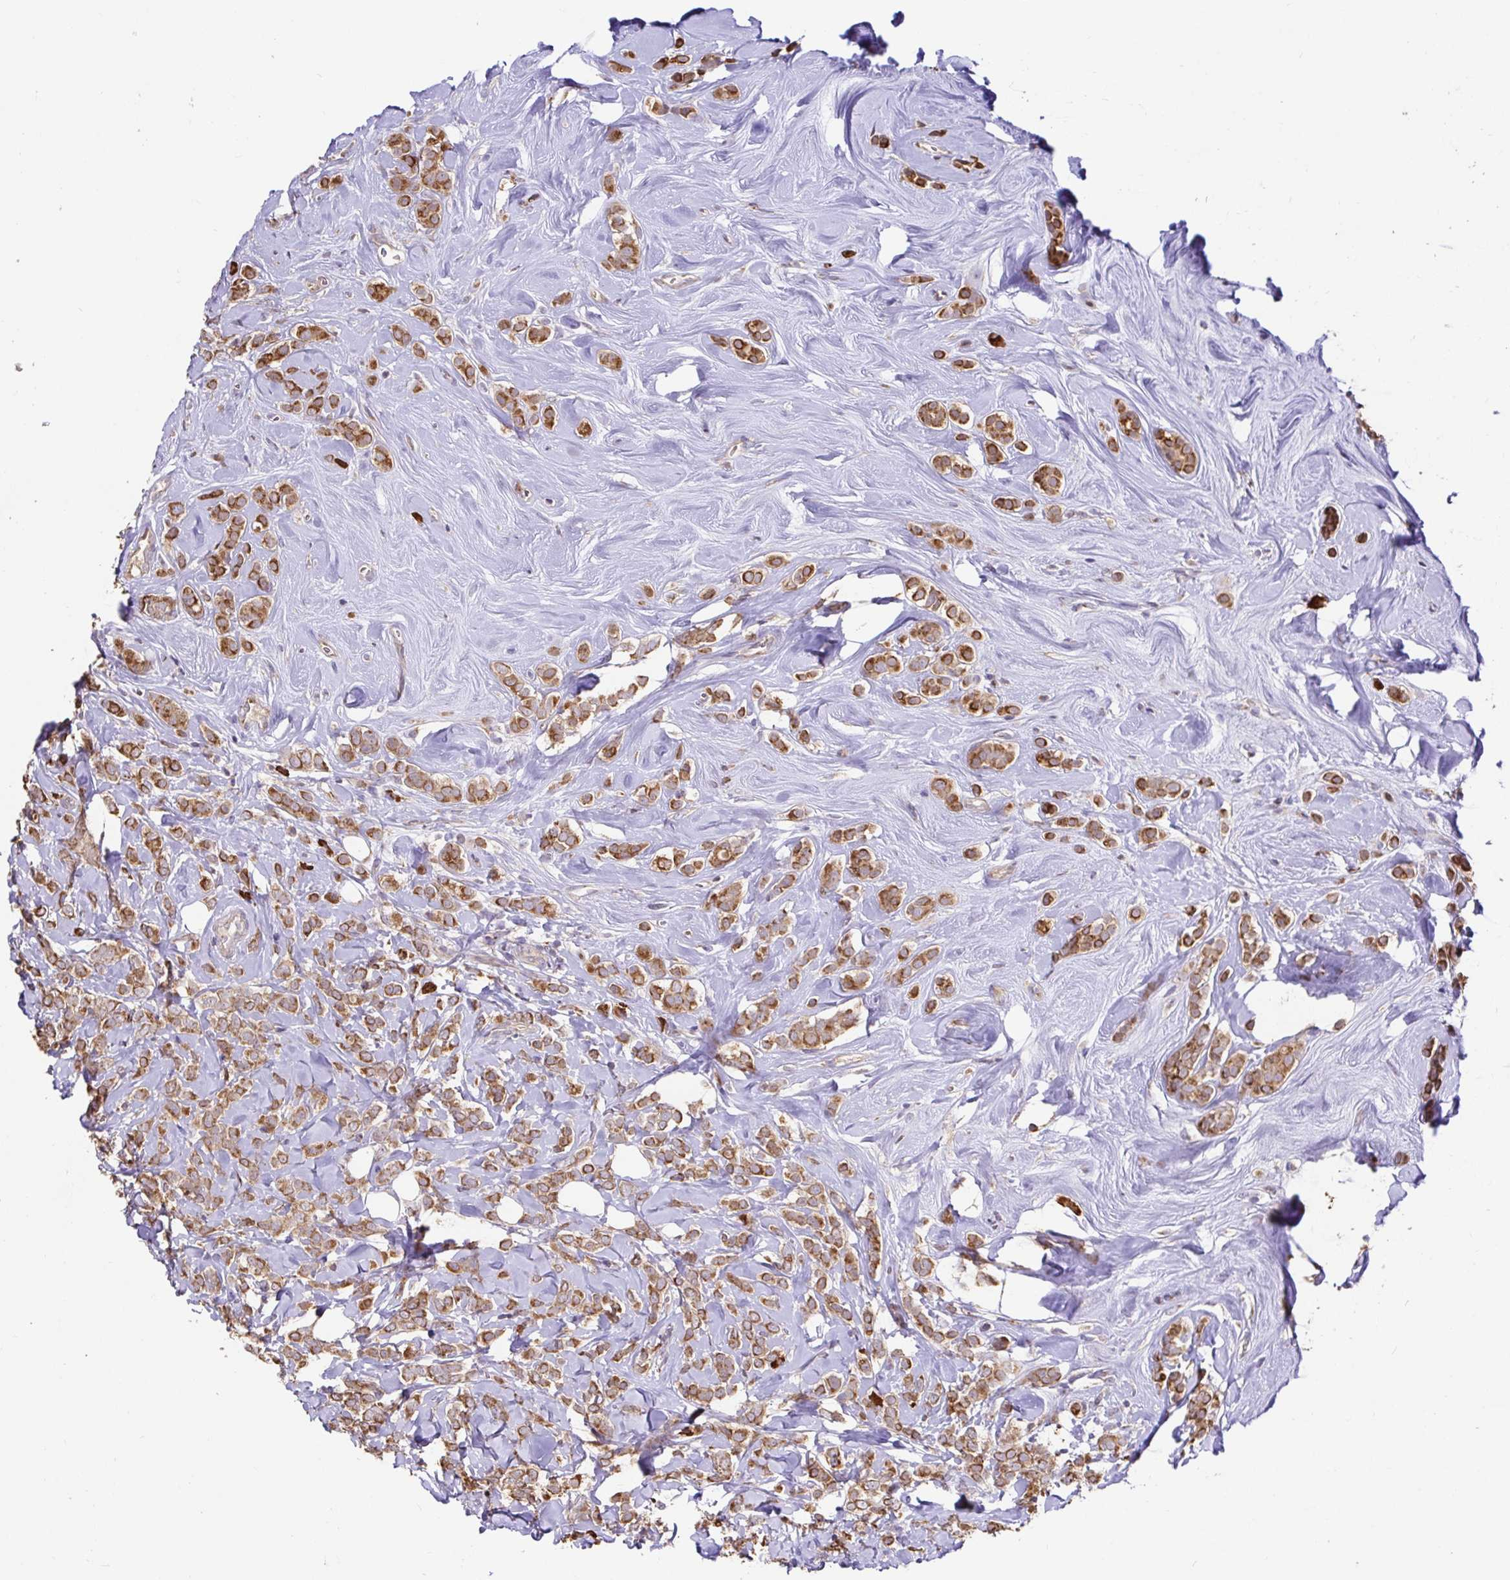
{"staining": {"intensity": "moderate", "quantity": ">75%", "location": "cytoplasmic/membranous"}, "tissue": "breast cancer", "cell_type": "Tumor cells", "image_type": "cancer", "snomed": [{"axis": "morphology", "description": "Lobular carcinoma"}, {"axis": "topography", "description": "Breast"}], "caption": "Immunohistochemical staining of breast lobular carcinoma displays medium levels of moderate cytoplasmic/membranous positivity in approximately >75% of tumor cells. The staining was performed using DAB (3,3'-diaminobenzidine), with brown indicating positive protein expression. Nuclei are stained blue with hematoxylin.", "gene": "ELP1", "patient": {"sex": "female", "age": 49}}